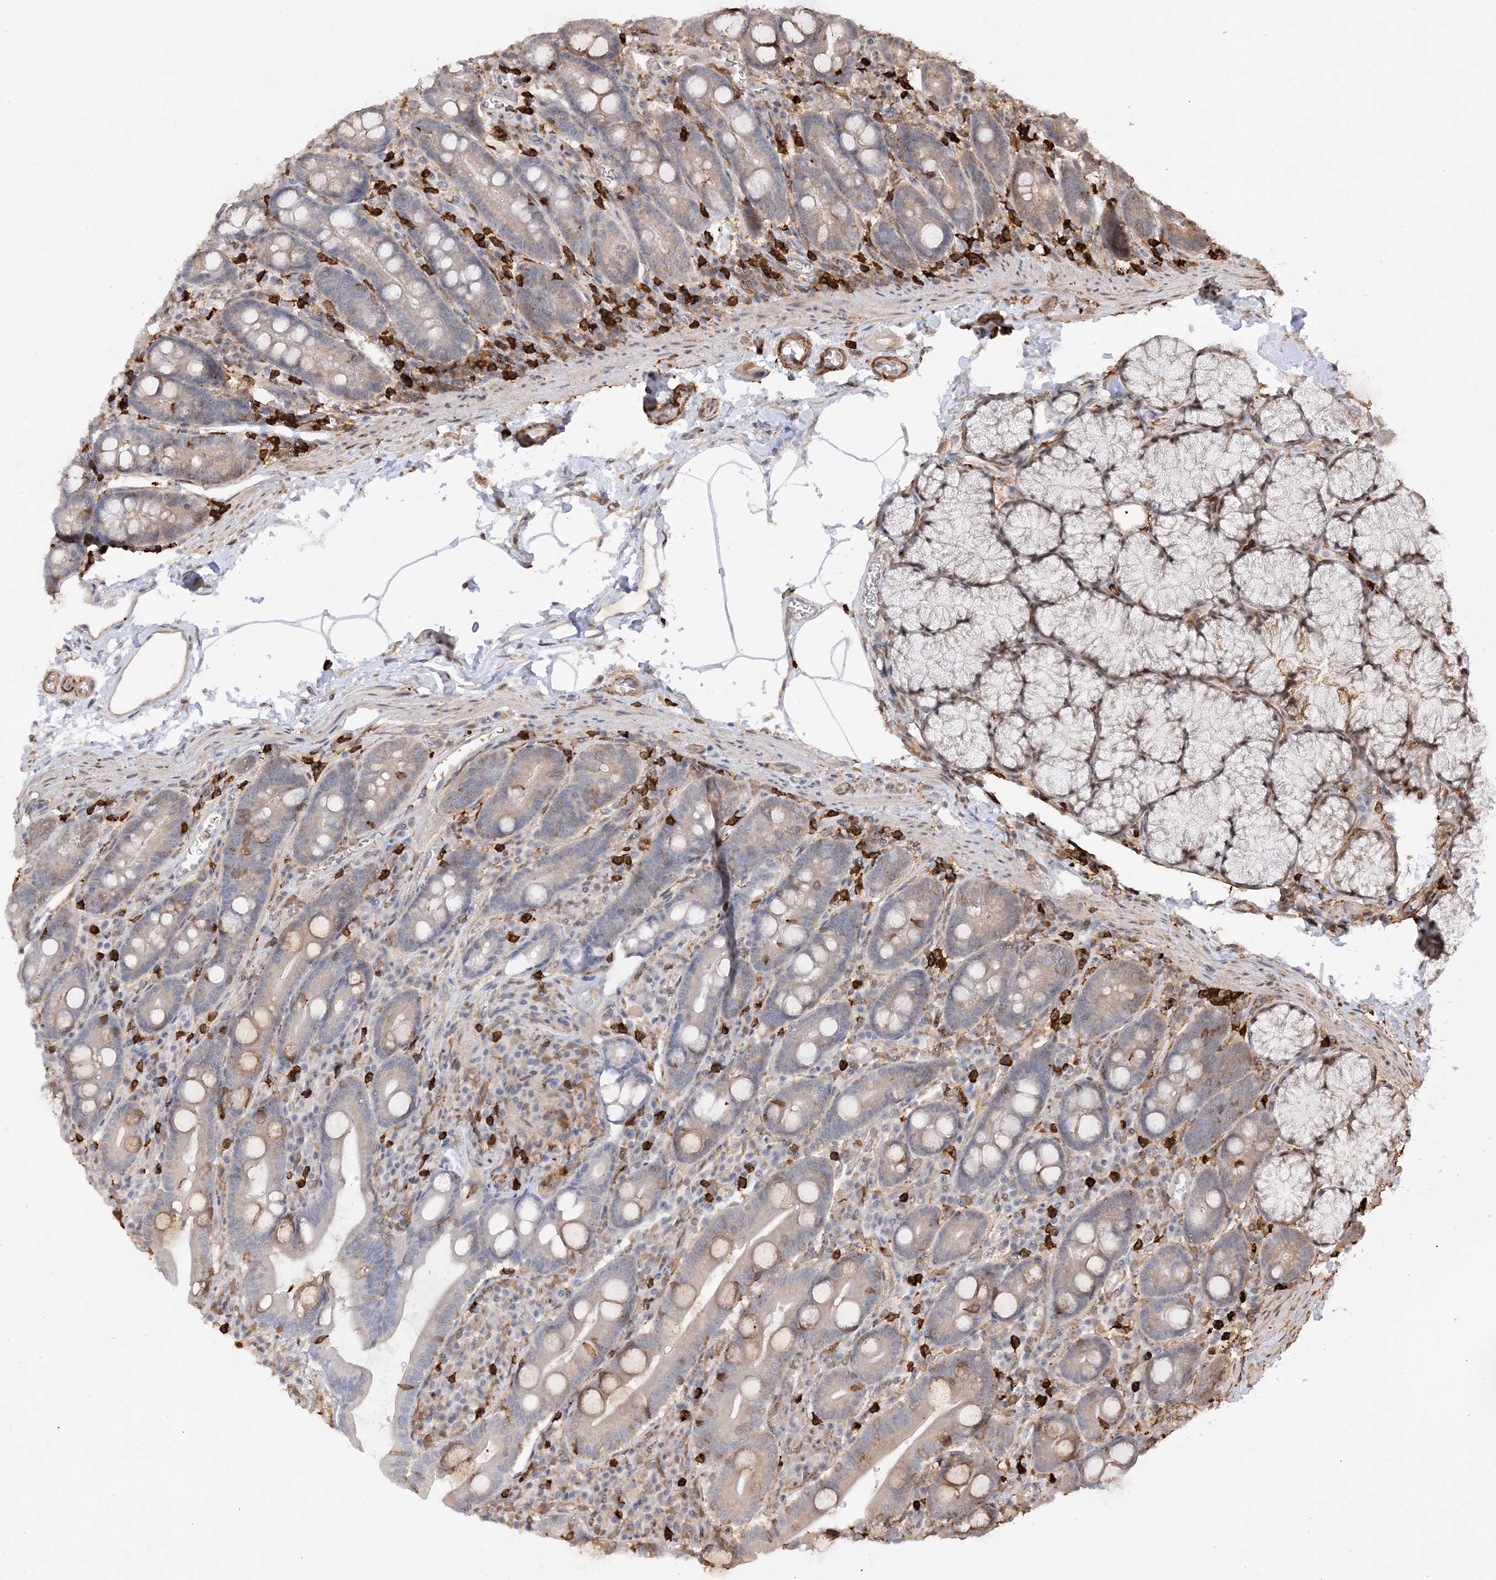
{"staining": {"intensity": "weak", "quantity": "<25%", "location": "cytoplasmic/membranous"}, "tissue": "duodenum", "cell_type": "Glandular cells", "image_type": "normal", "snomed": [{"axis": "morphology", "description": "Normal tissue, NOS"}, {"axis": "topography", "description": "Duodenum"}], "caption": "This image is of unremarkable duodenum stained with immunohistochemistry to label a protein in brown with the nuclei are counter-stained blue. There is no expression in glandular cells.", "gene": "PHACTR2", "patient": {"sex": "male", "age": 35}}